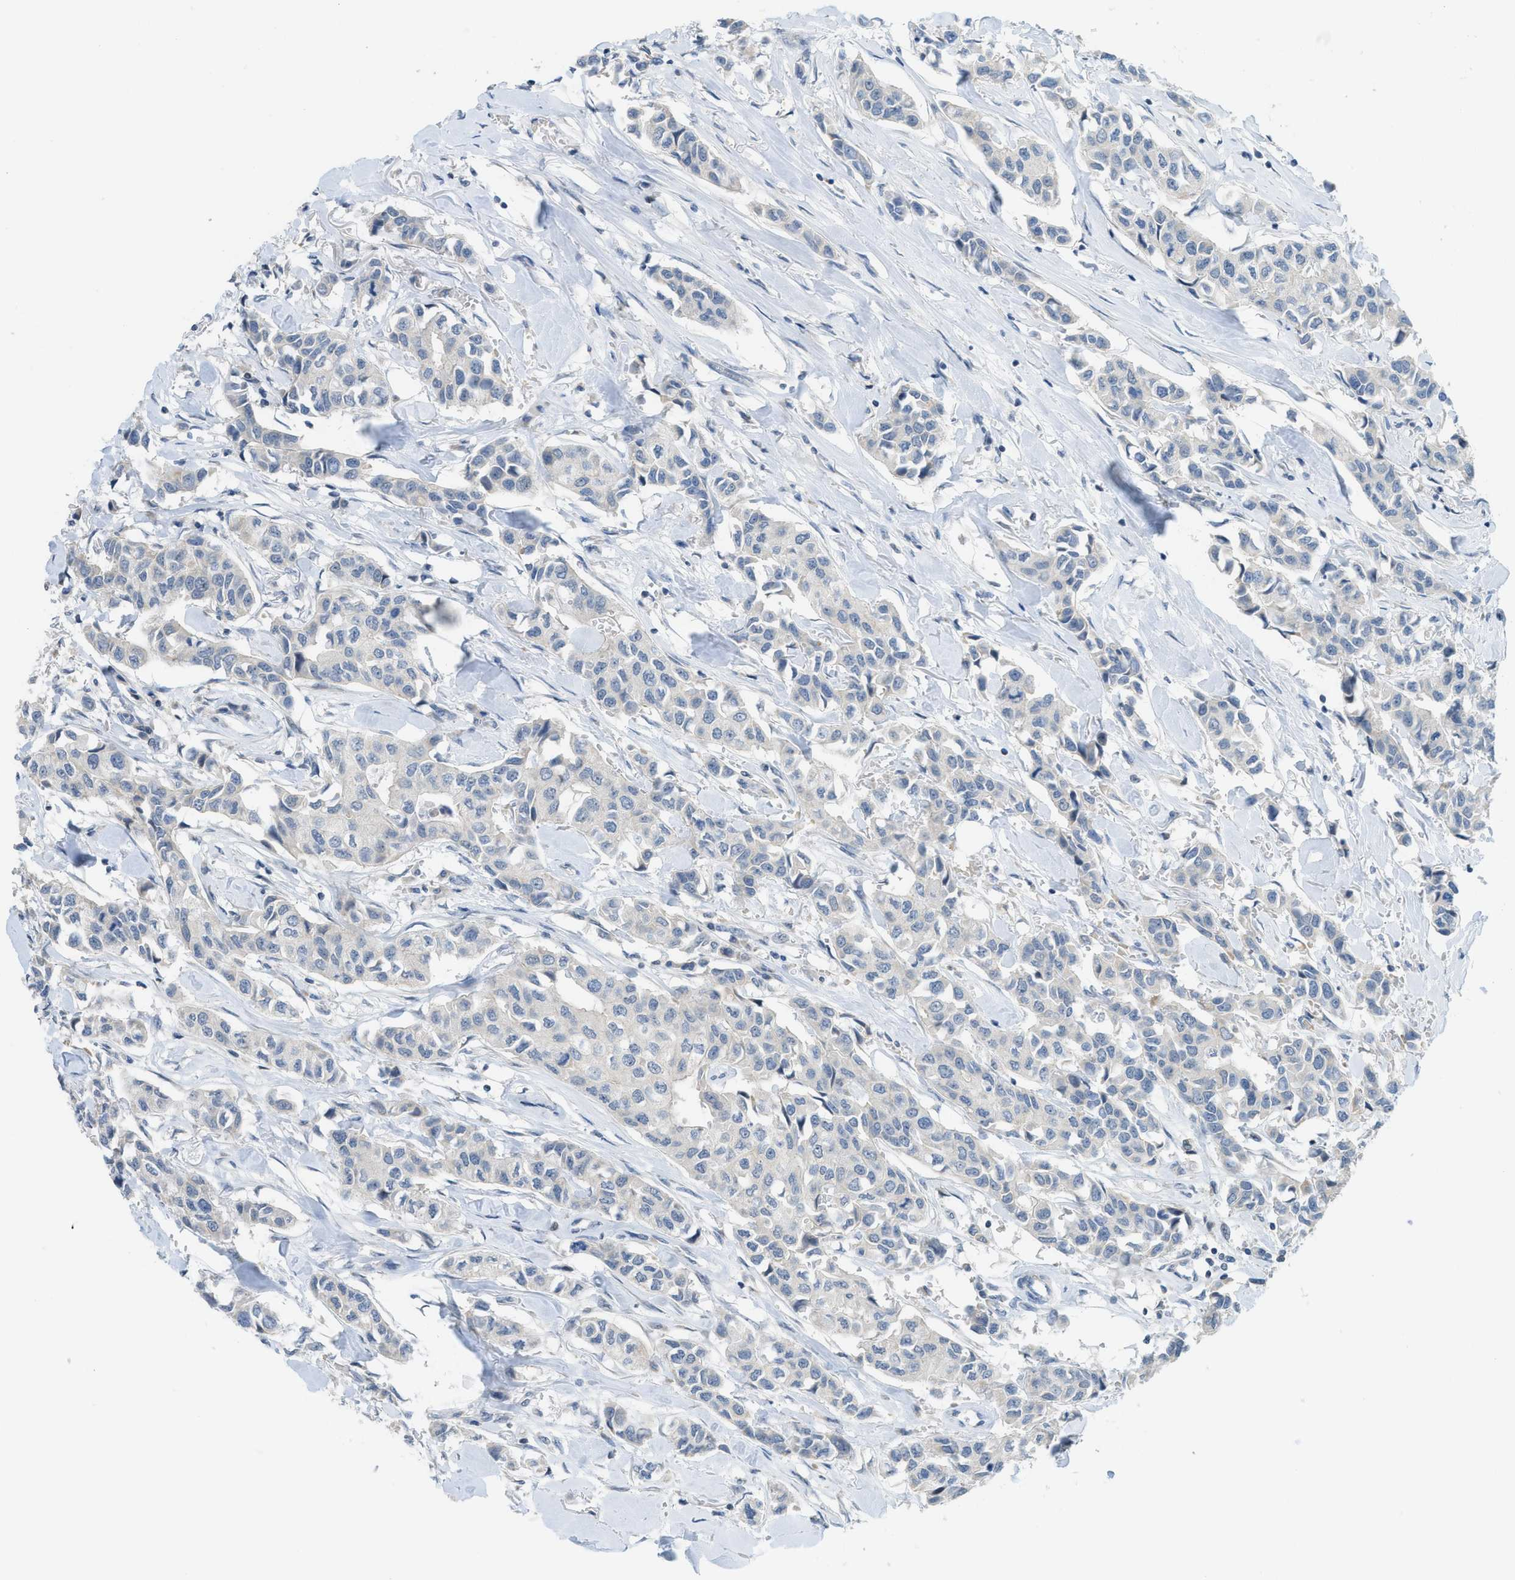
{"staining": {"intensity": "negative", "quantity": "none", "location": "none"}, "tissue": "breast cancer", "cell_type": "Tumor cells", "image_type": "cancer", "snomed": [{"axis": "morphology", "description": "Duct carcinoma"}, {"axis": "topography", "description": "Breast"}], "caption": "This is an immunohistochemistry histopathology image of human breast intraductal carcinoma. There is no expression in tumor cells.", "gene": "TXNDC2", "patient": {"sex": "female", "age": 80}}